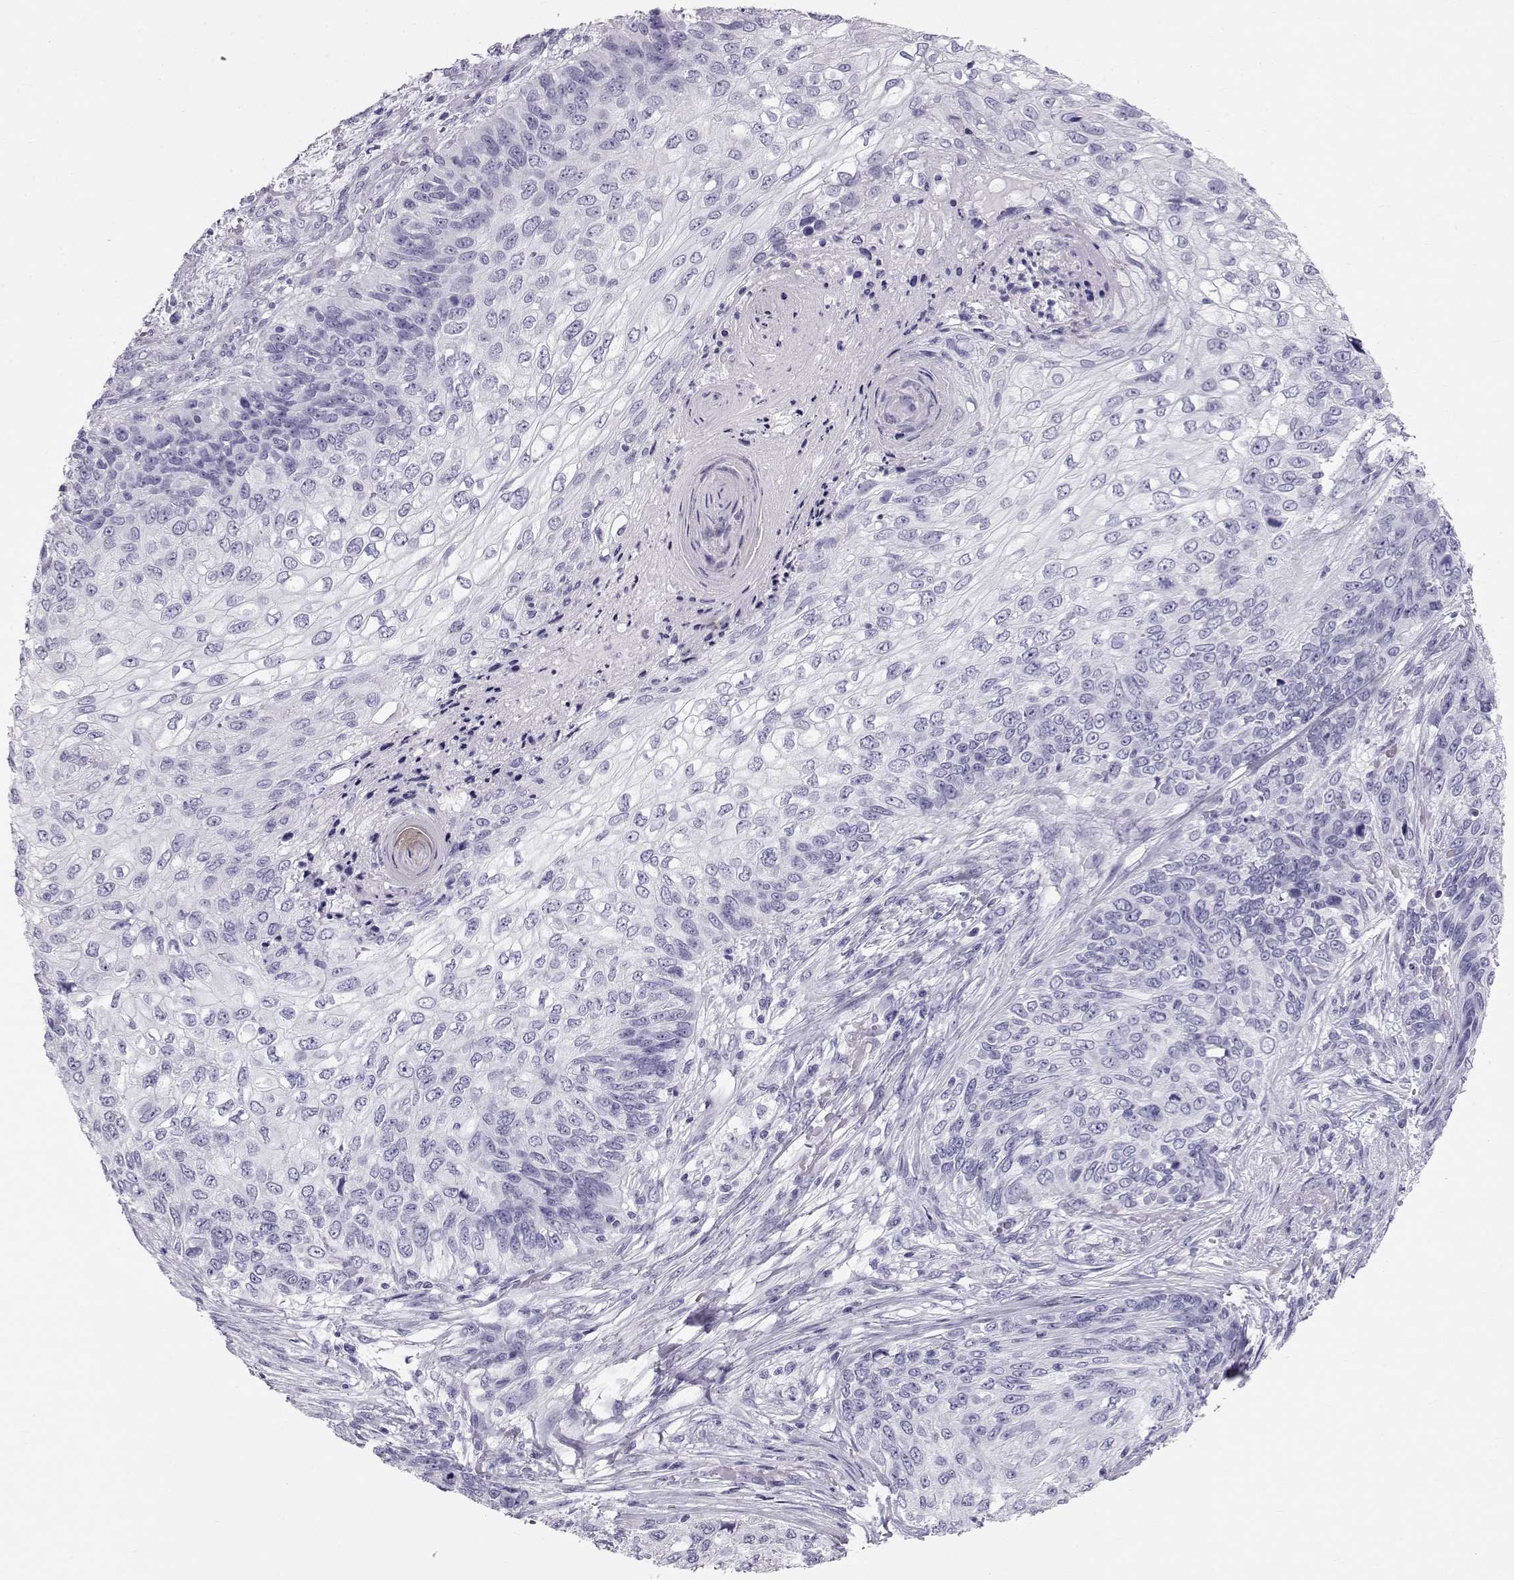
{"staining": {"intensity": "negative", "quantity": "none", "location": "none"}, "tissue": "skin cancer", "cell_type": "Tumor cells", "image_type": "cancer", "snomed": [{"axis": "morphology", "description": "Squamous cell carcinoma, NOS"}, {"axis": "topography", "description": "Skin"}], "caption": "Tumor cells are negative for protein expression in human skin squamous cell carcinoma.", "gene": "RD3", "patient": {"sex": "male", "age": 92}}